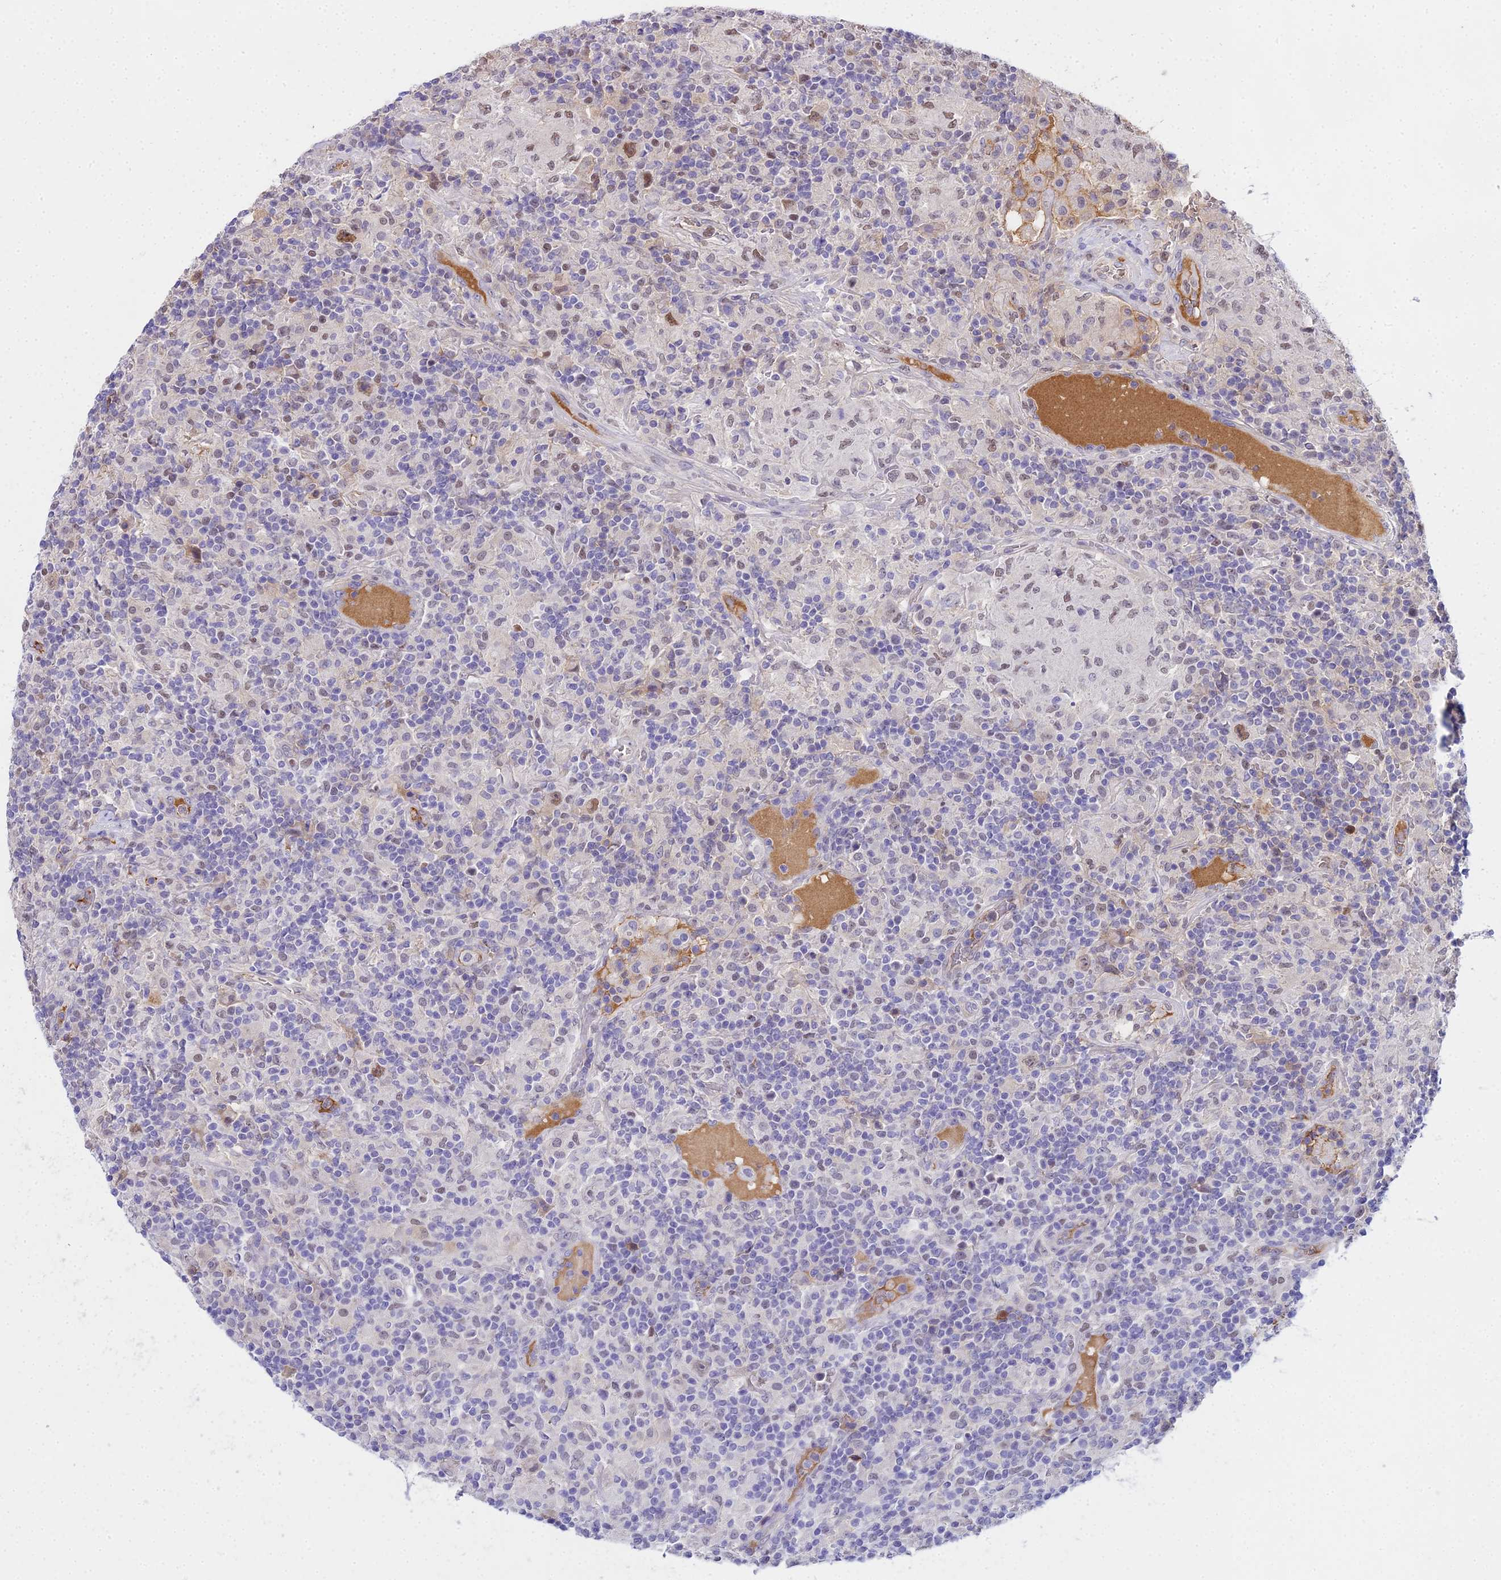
{"staining": {"intensity": "moderate", "quantity": ">75%", "location": "nuclear"}, "tissue": "lymphoma", "cell_type": "Tumor cells", "image_type": "cancer", "snomed": [{"axis": "morphology", "description": "Hodgkin's disease, NOS"}, {"axis": "topography", "description": "Lymph node"}], "caption": "Tumor cells show medium levels of moderate nuclear expression in about >75% of cells in human Hodgkin's disease.", "gene": "MAT2A", "patient": {"sex": "male", "age": 70}}